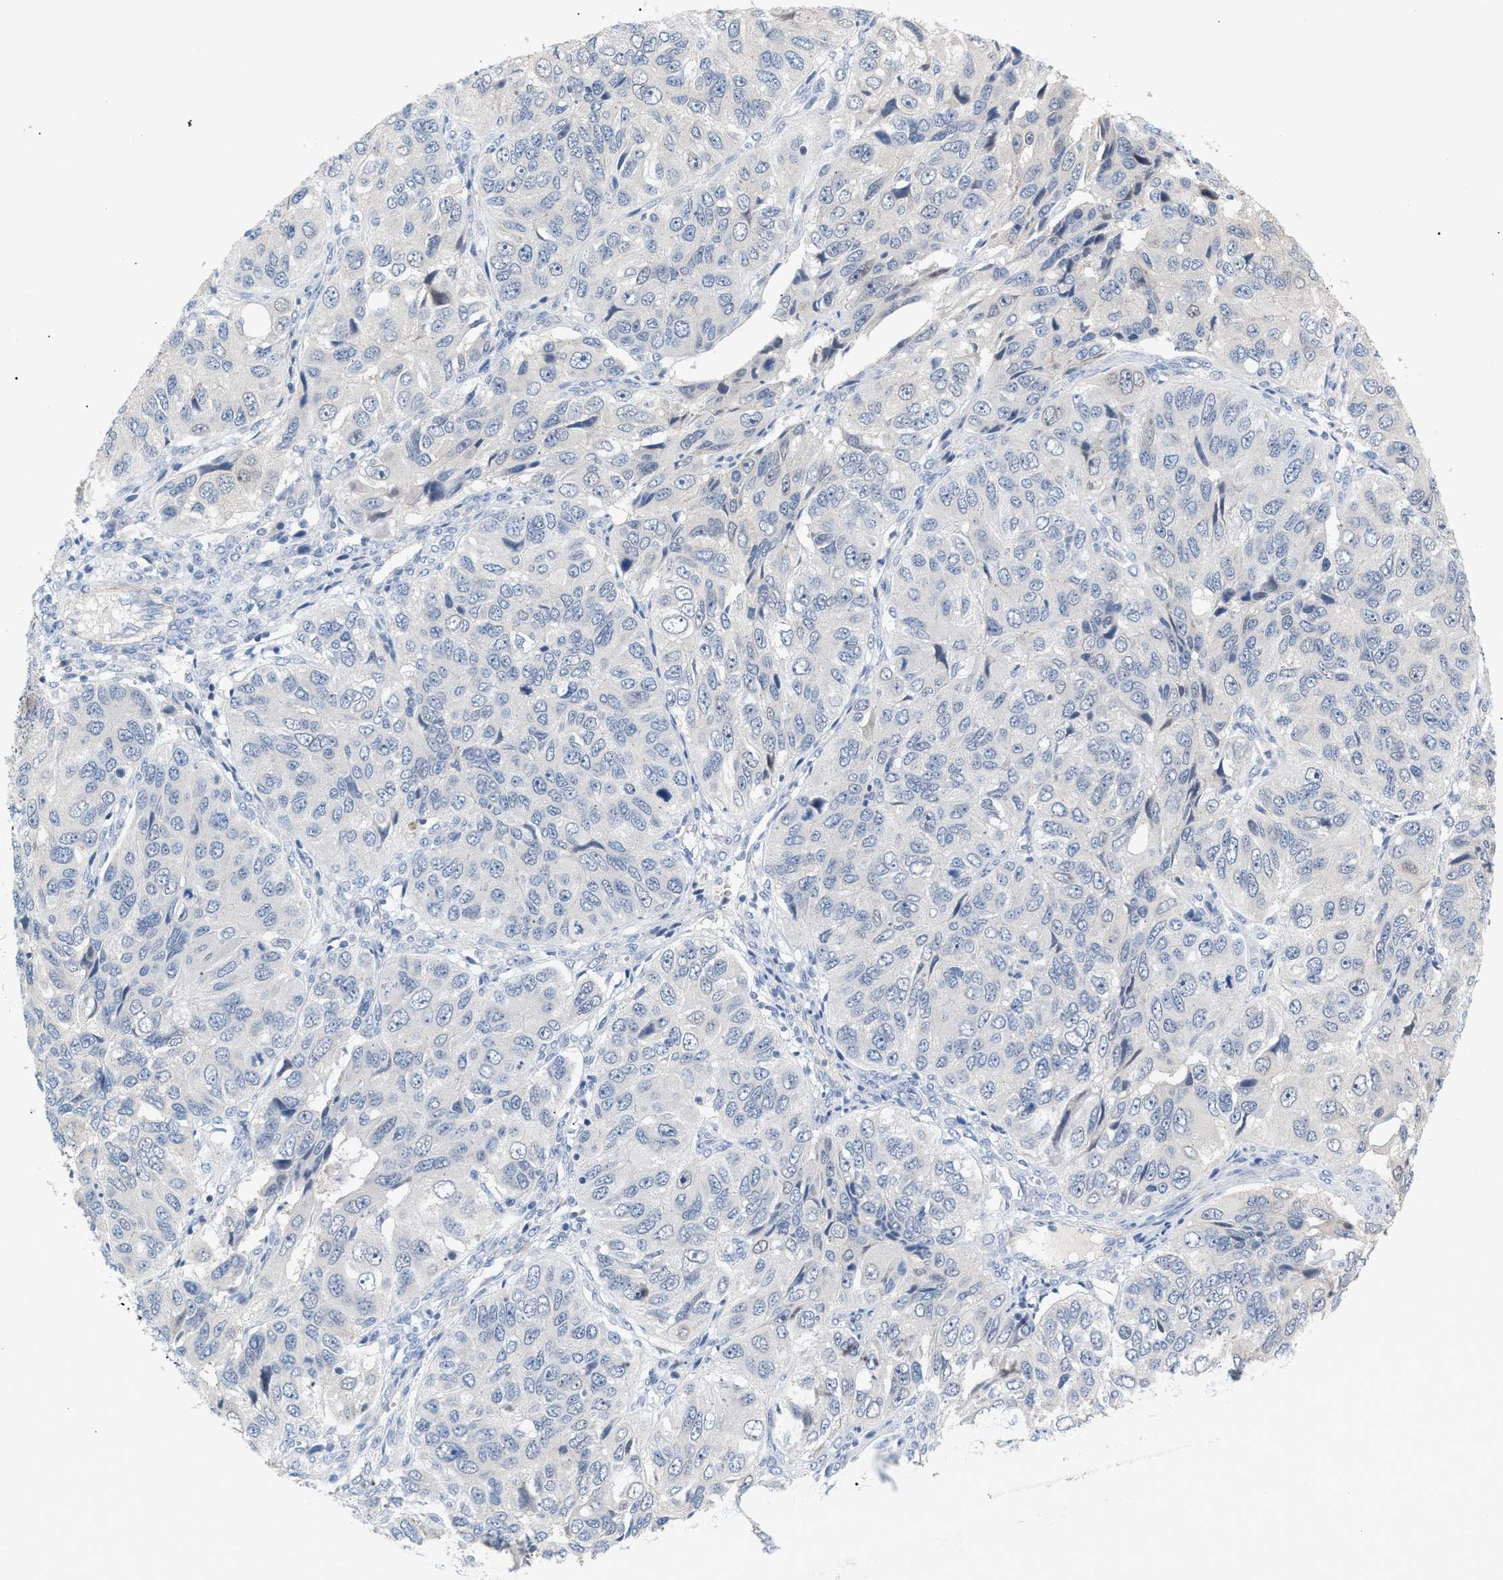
{"staining": {"intensity": "negative", "quantity": "none", "location": "none"}, "tissue": "ovarian cancer", "cell_type": "Tumor cells", "image_type": "cancer", "snomed": [{"axis": "morphology", "description": "Carcinoma, endometroid"}, {"axis": "topography", "description": "Ovary"}], "caption": "Tumor cells show no significant expression in ovarian endometroid carcinoma.", "gene": "LRCH1", "patient": {"sex": "female", "age": 51}}